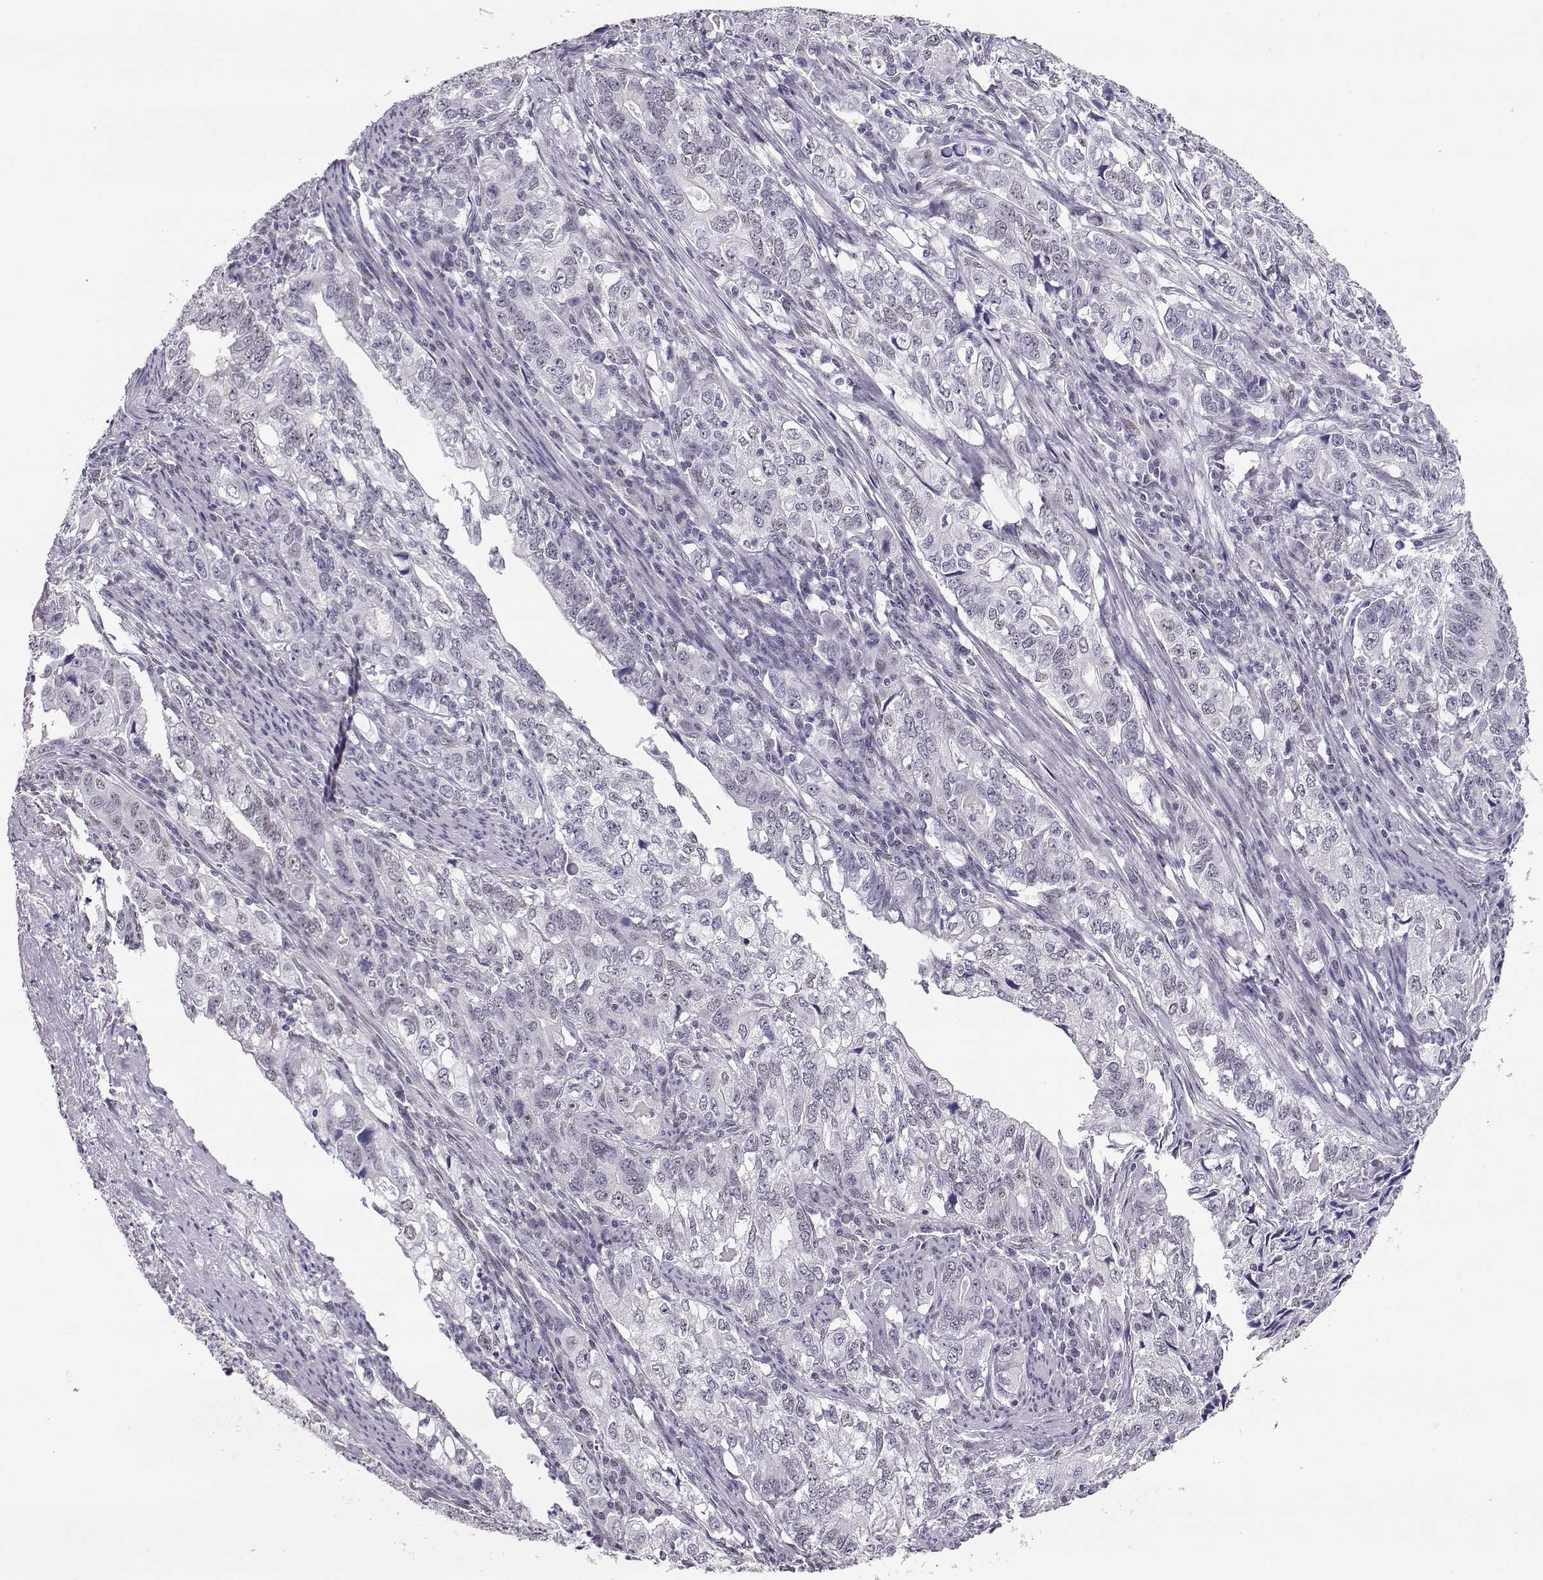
{"staining": {"intensity": "negative", "quantity": "none", "location": "none"}, "tissue": "stomach cancer", "cell_type": "Tumor cells", "image_type": "cancer", "snomed": [{"axis": "morphology", "description": "Adenocarcinoma, NOS"}, {"axis": "topography", "description": "Stomach, lower"}], "caption": "A photomicrograph of adenocarcinoma (stomach) stained for a protein reveals no brown staining in tumor cells. Nuclei are stained in blue.", "gene": "POLI", "patient": {"sex": "female", "age": 72}}